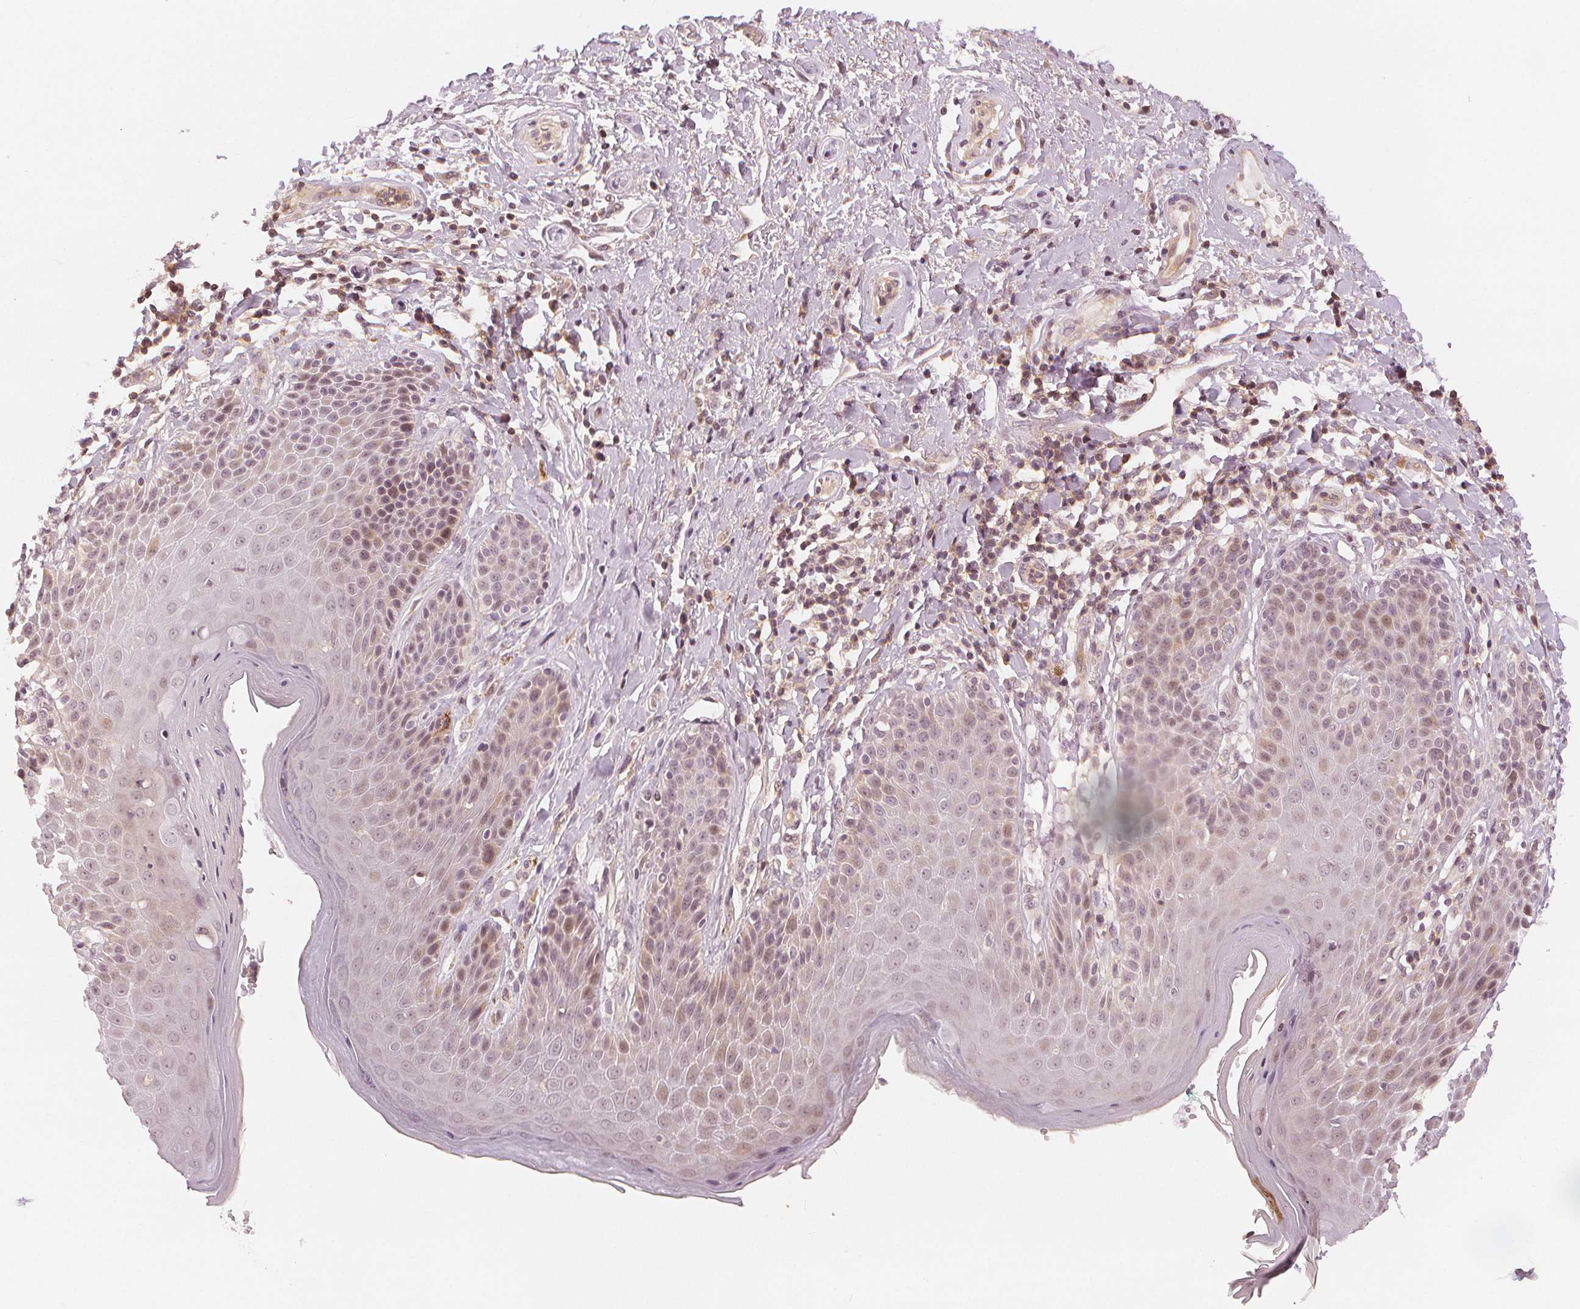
{"staining": {"intensity": "weak", "quantity": "25%-75%", "location": "nuclear"}, "tissue": "skin", "cell_type": "Epidermal cells", "image_type": "normal", "snomed": [{"axis": "morphology", "description": "Normal tissue, NOS"}, {"axis": "topography", "description": "Anal"}, {"axis": "topography", "description": "Peripheral nerve tissue"}], "caption": "This is a histology image of immunohistochemistry (IHC) staining of unremarkable skin, which shows weak positivity in the nuclear of epidermal cells.", "gene": "SLC34A1", "patient": {"sex": "male", "age": 51}}